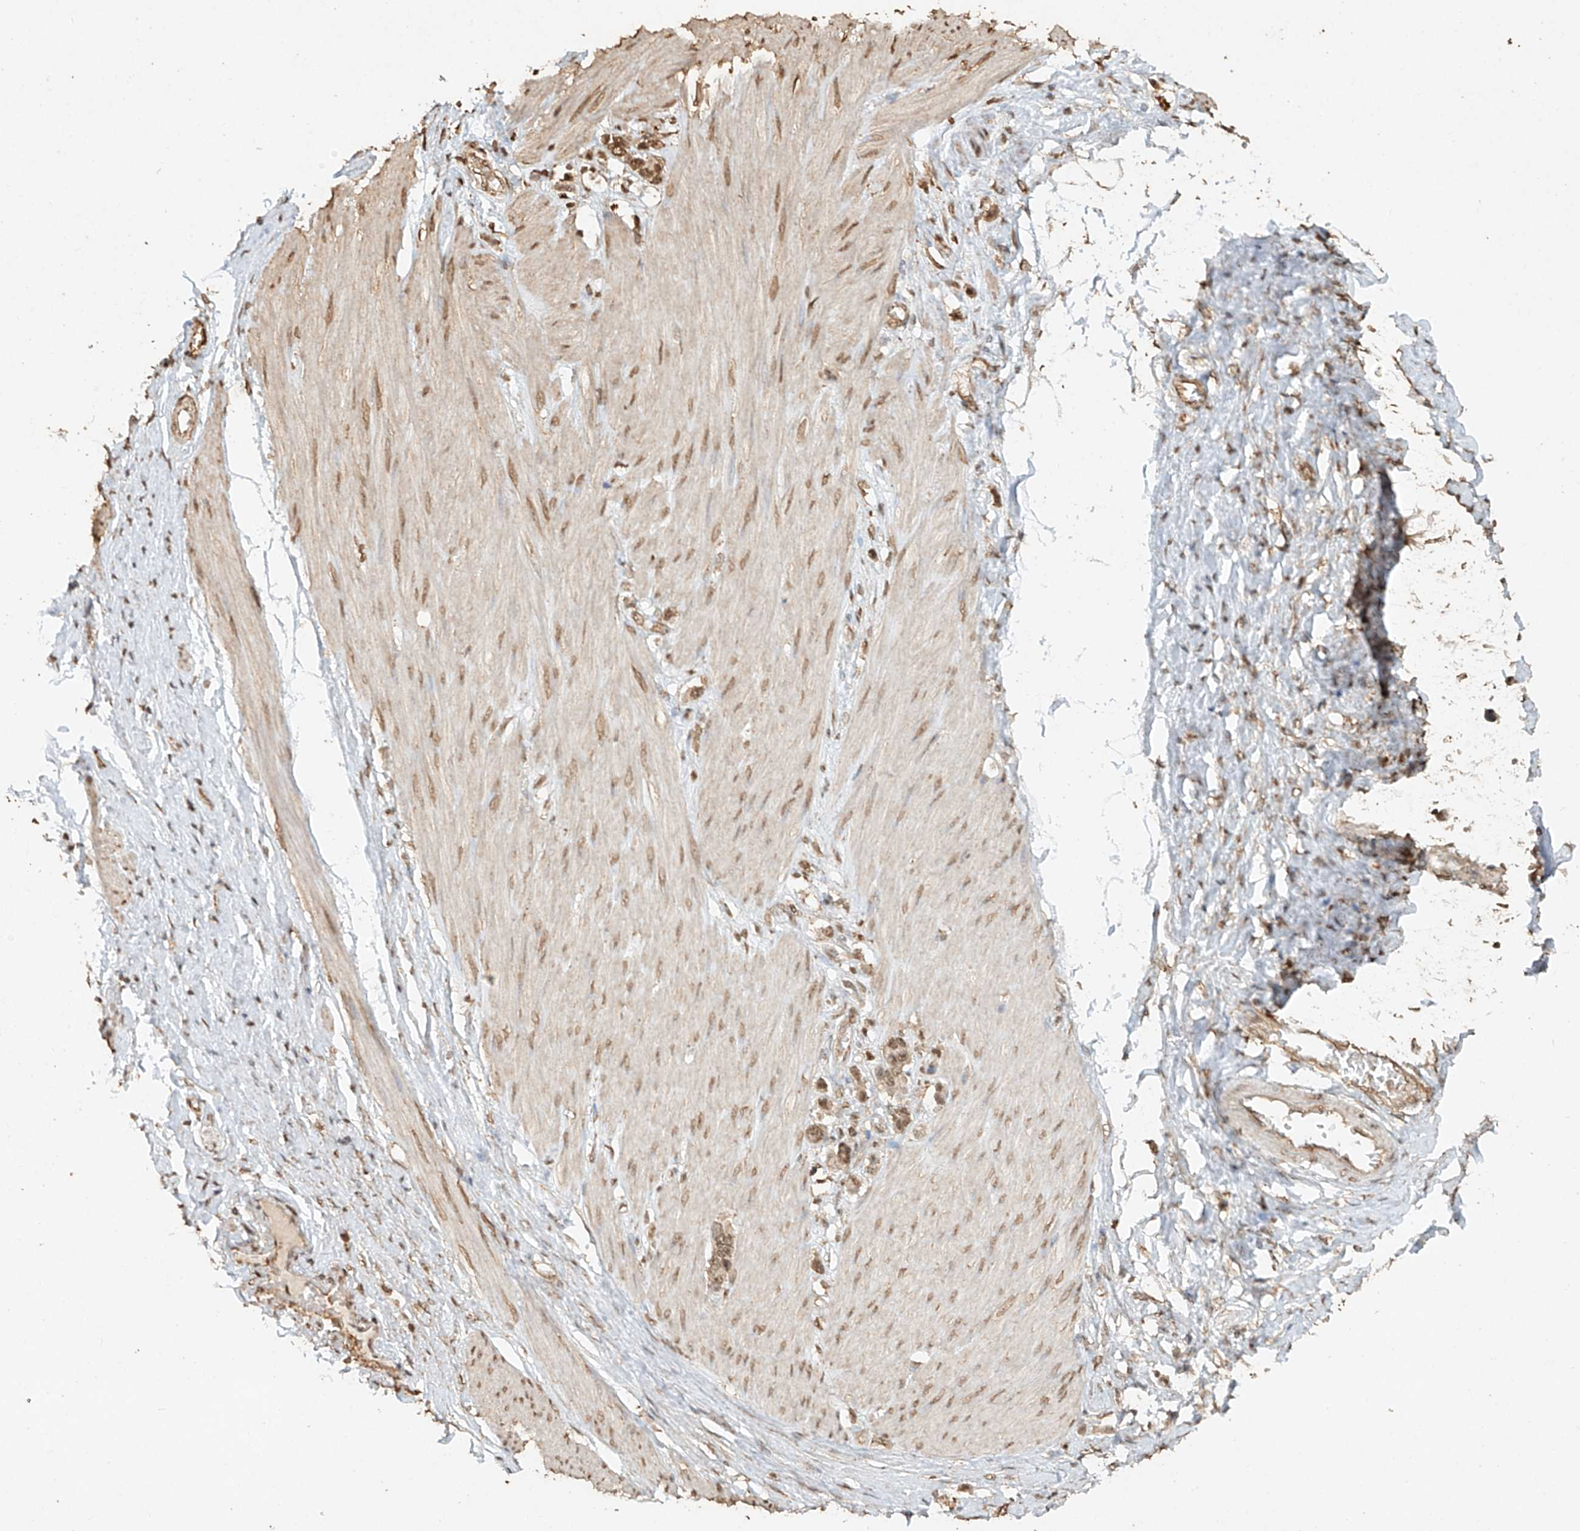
{"staining": {"intensity": "moderate", "quantity": ">75%", "location": "cytoplasmic/membranous,nuclear"}, "tissue": "stomach cancer", "cell_type": "Tumor cells", "image_type": "cancer", "snomed": [{"axis": "morphology", "description": "Adenocarcinoma, NOS"}, {"axis": "topography", "description": "Stomach"}], "caption": "Stomach cancer (adenocarcinoma) stained with DAB (3,3'-diaminobenzidine) immunohistochemistry exhibits medium levels of moderate cytoplasmic/membranous and nuclear expression in about >75% of tumor cells.", "gene": "TIGAR", "patient": {"sex": "female", "age": 65}}